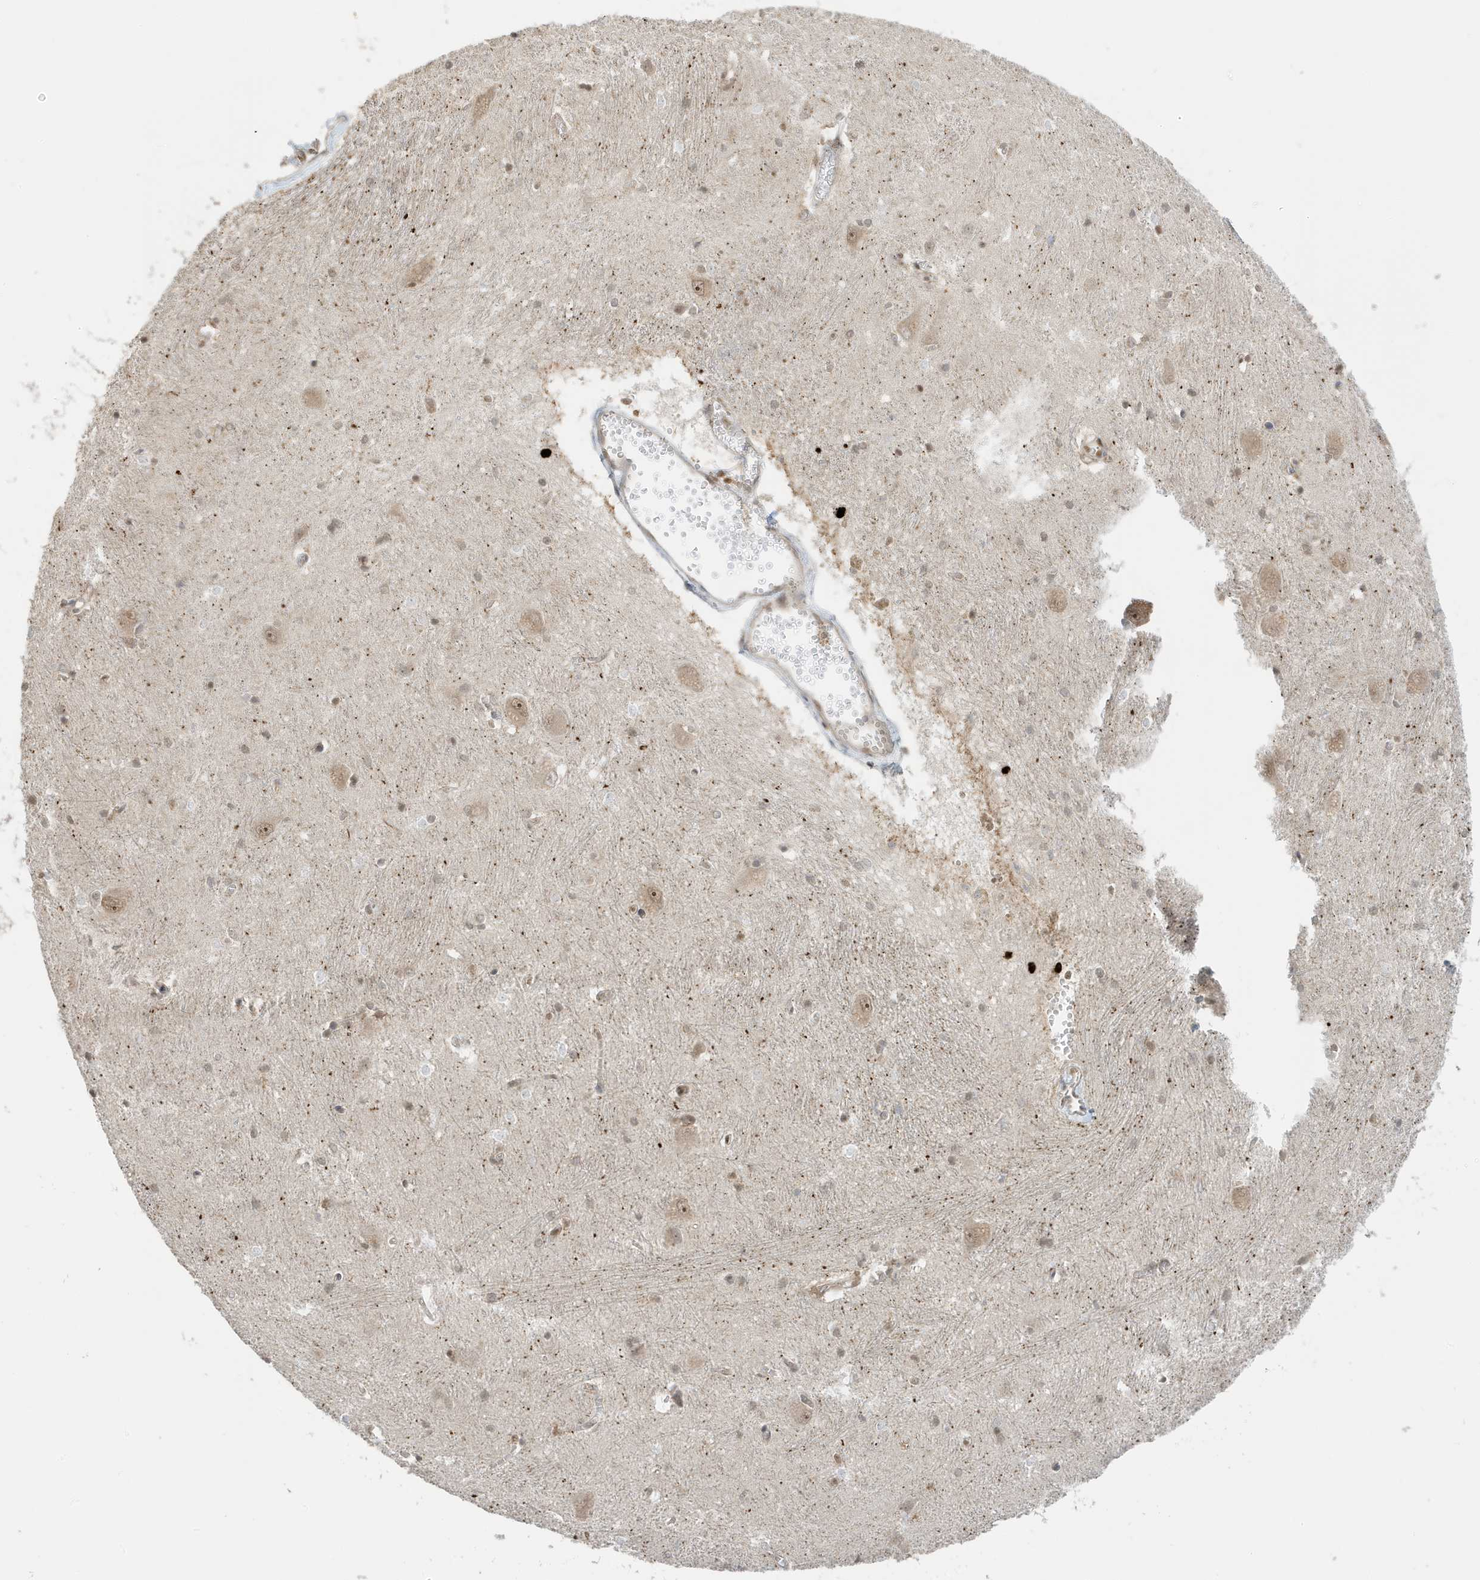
{"staining": {"intensity": "moderate", "quantity": "<25%", "location": "nuclear"}, "tissue": "caudate", "cell_type": "Glial cells", "image_type": "normal", "snomed": [{"axis": "morphology", "description": "Normal tissue, NOS"}, {"axis": "topography", "description": "Lateral ventricle wall"}], "caption": "Protein analysis of normal caudate reveals moderate nuclear positivity in approximately <25% of glial cells. The protein is shown in brown color, while the nuclei are stained blue.", "gene": "ZBTB41", "patient": {"sex": "male", "age": 37}}